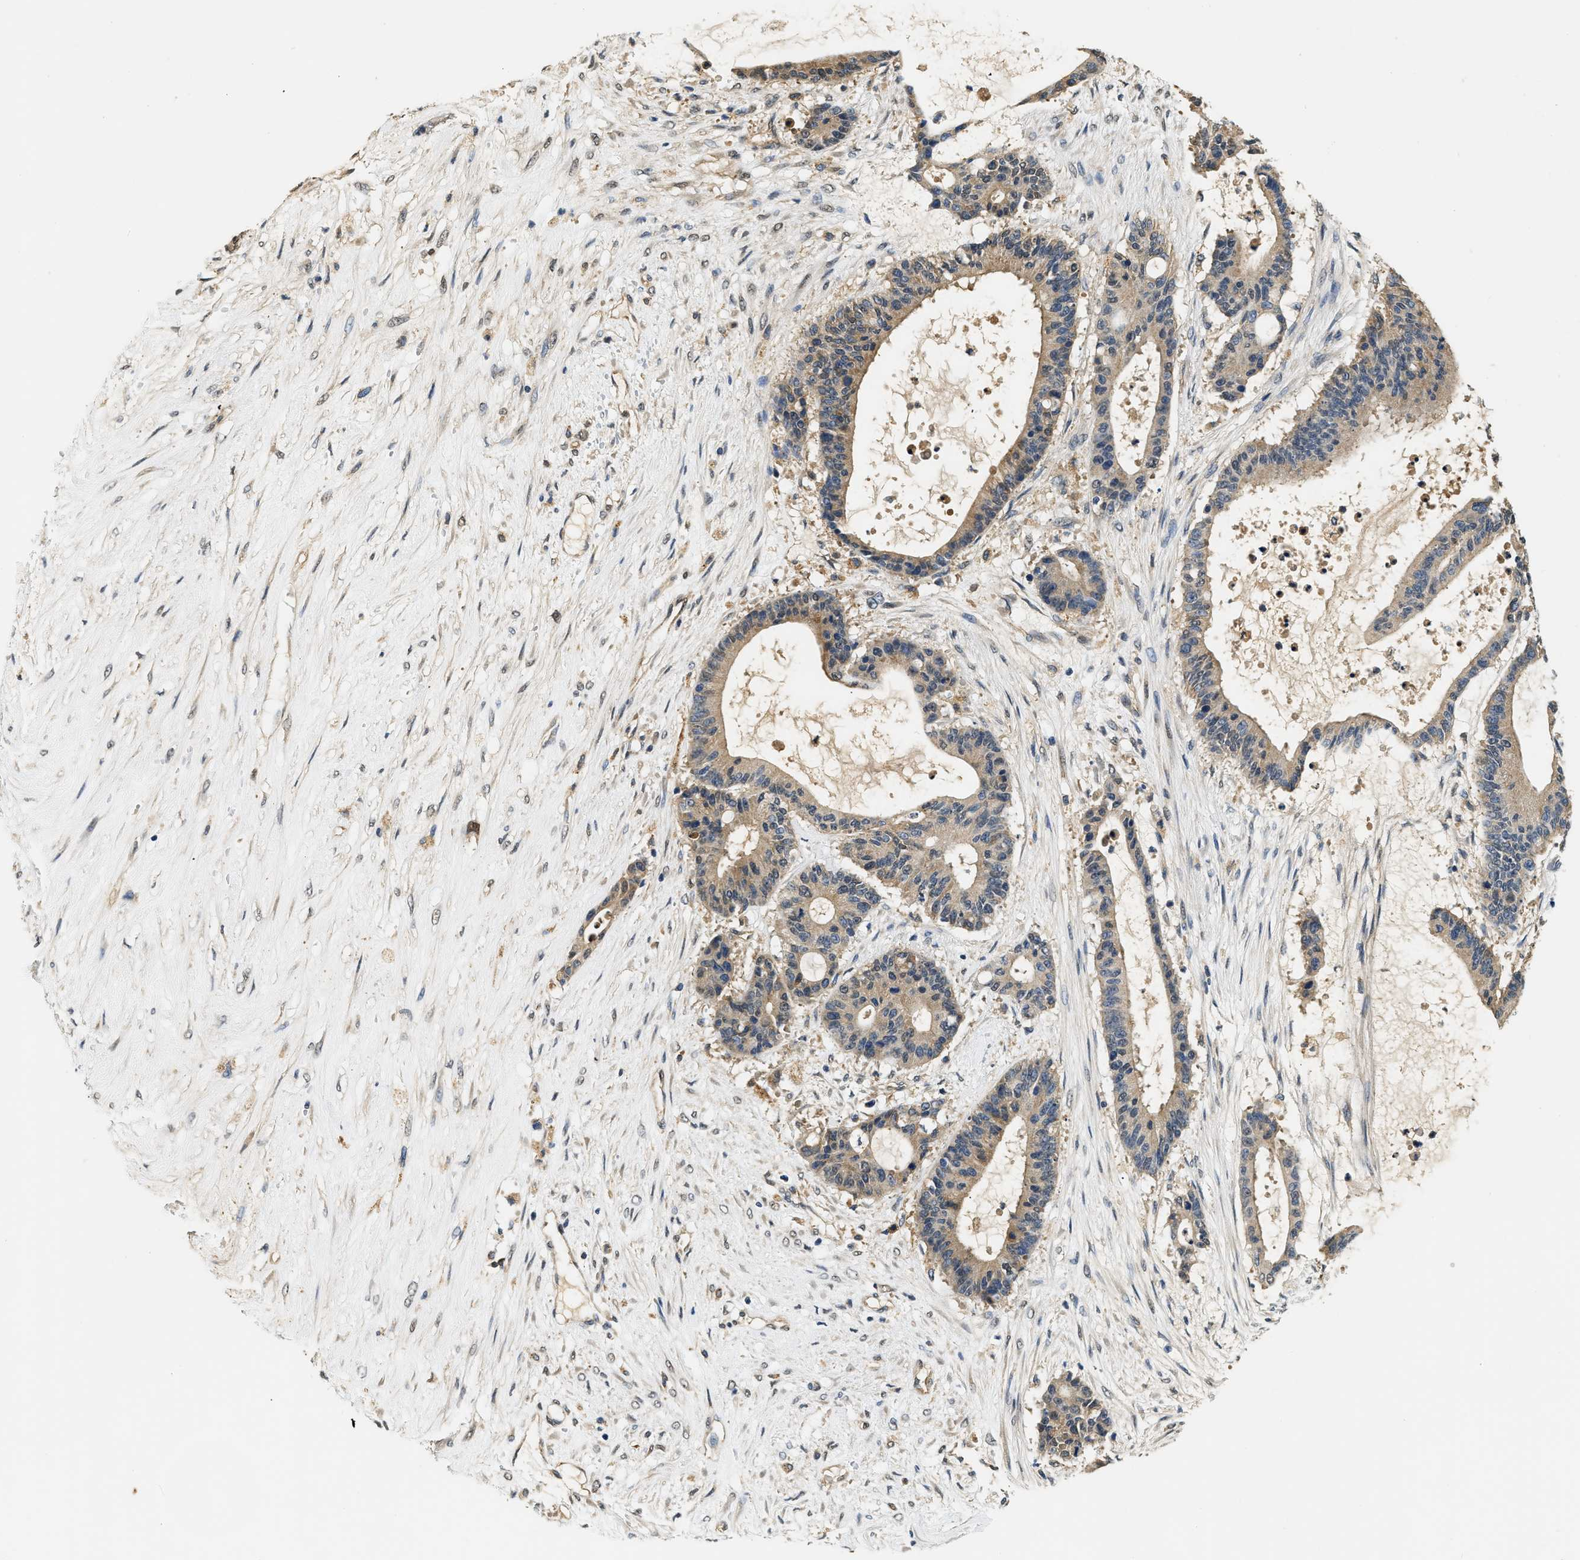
{"staining": {"intensity": "weak", "quantity": ">75%", "location": "cytoplasmic/membranous"}, "tissue": "liver cancer", "cell_type": "Tumor cells", "image_type": "cancer", "snomed": [{"axis": "morphology", "description": "Cholangiocarcinoma"}, {"axis": "topography", "description": "Liver"}], "caption": "This photomicrograph displays IHC staining of liver cholangiocarcinoma, with low weak cytoplasmic/membranous positivity in approximately >75% of tumor cells.", "gene": "BCL7C", "patient": {"sex": "female", "age": 73}}